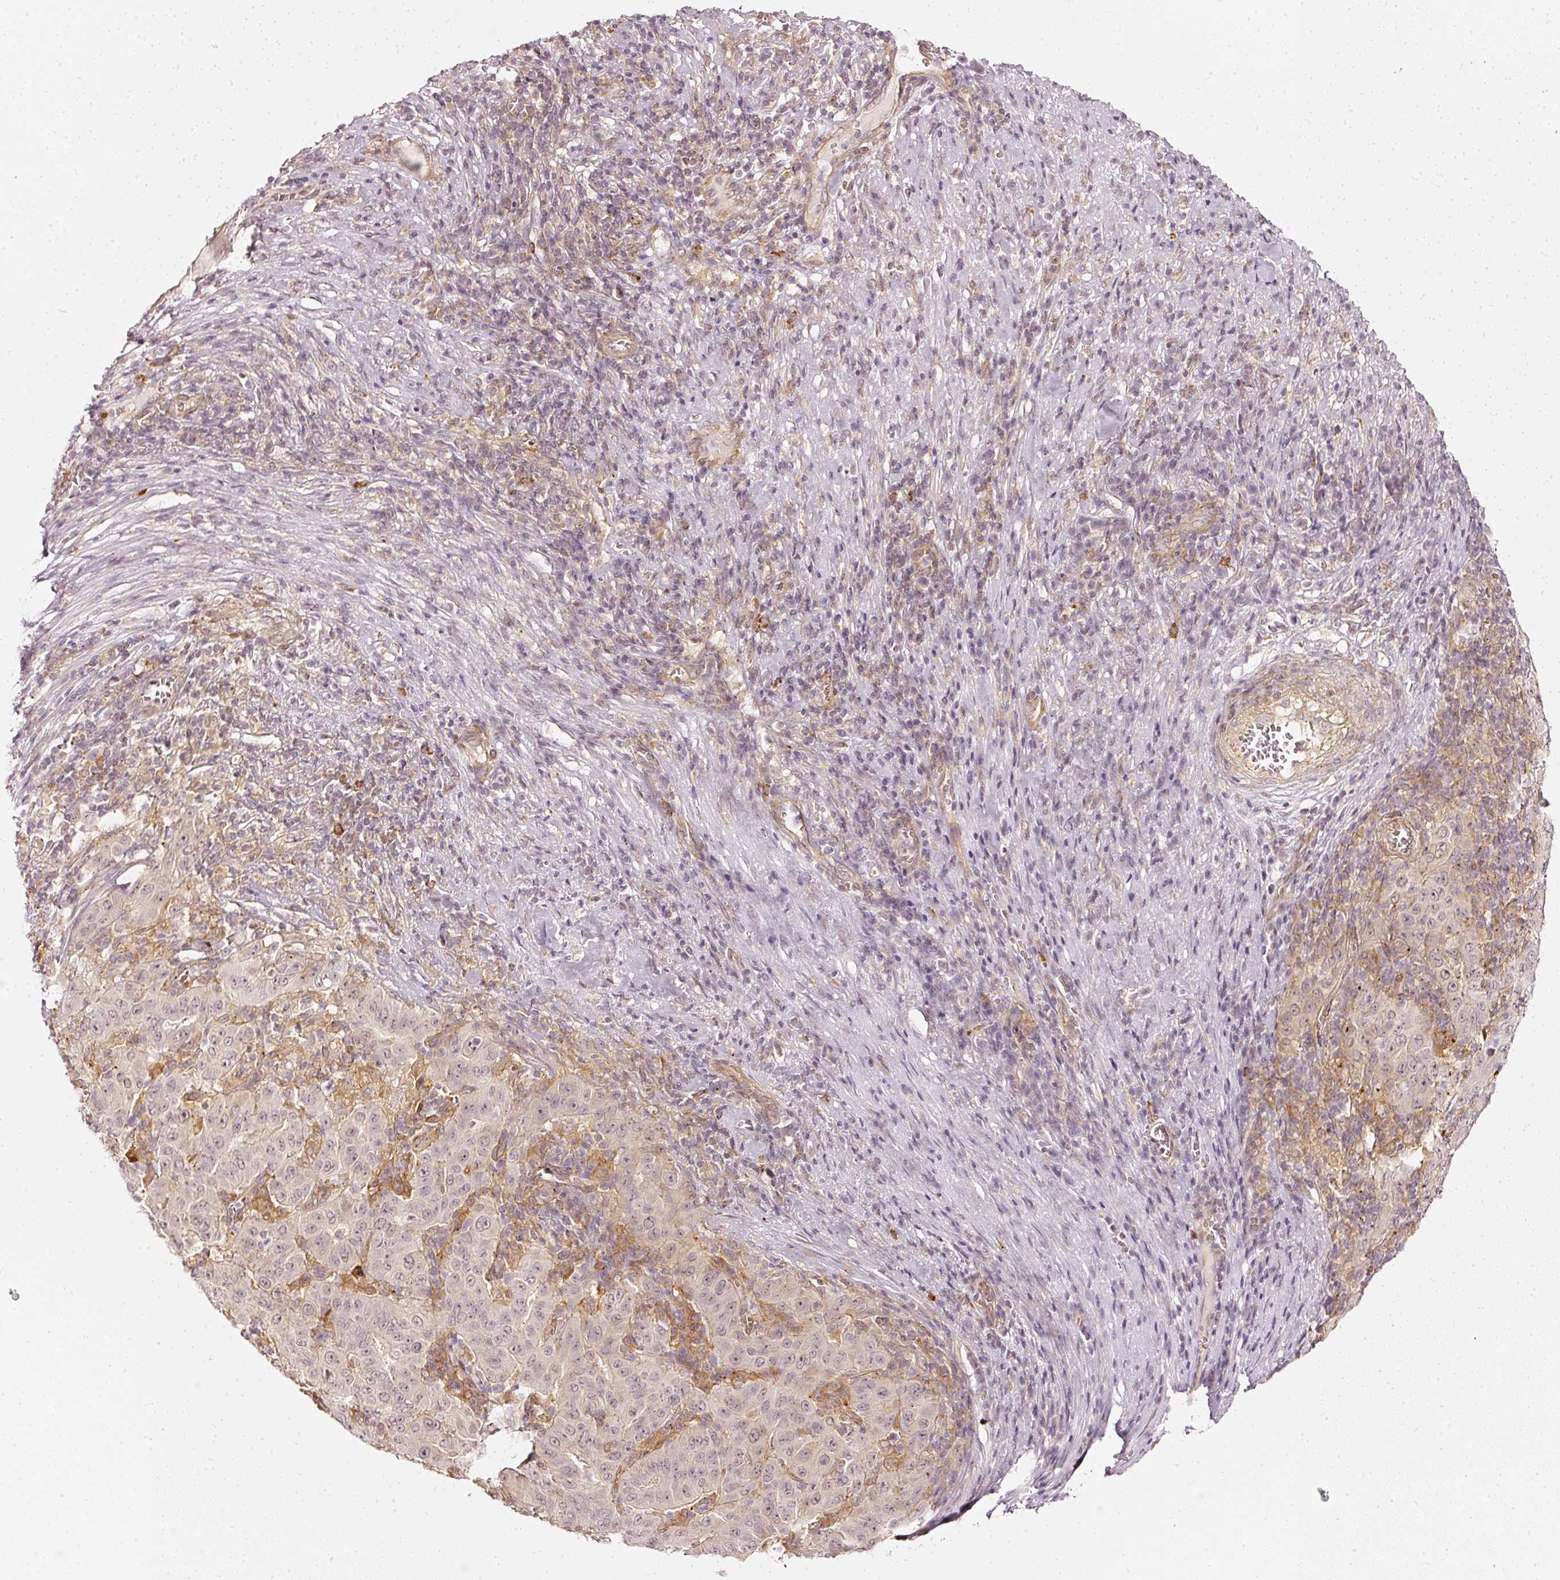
{"staining": {"intensity": "negative", "quantity": "none", "location": "none"}, "tissue": "pancreatic cancer", "cell_type": "Tumor cells", "image_type": "cancer", "snomed": [{"axis": "morphology", "description": "Adenocarcinoma, NOS"}, {"axis": "topography", "description": "Pancreas"}], "caption": "DAB (3,3'-diaminobenzidine) immunohistochemical staining of human adenocarcinoma (pancreatic) reveals no significant expression in tumor cells.", "gene": "DRD2", "patient": {"sex": "male", "age": 63}}